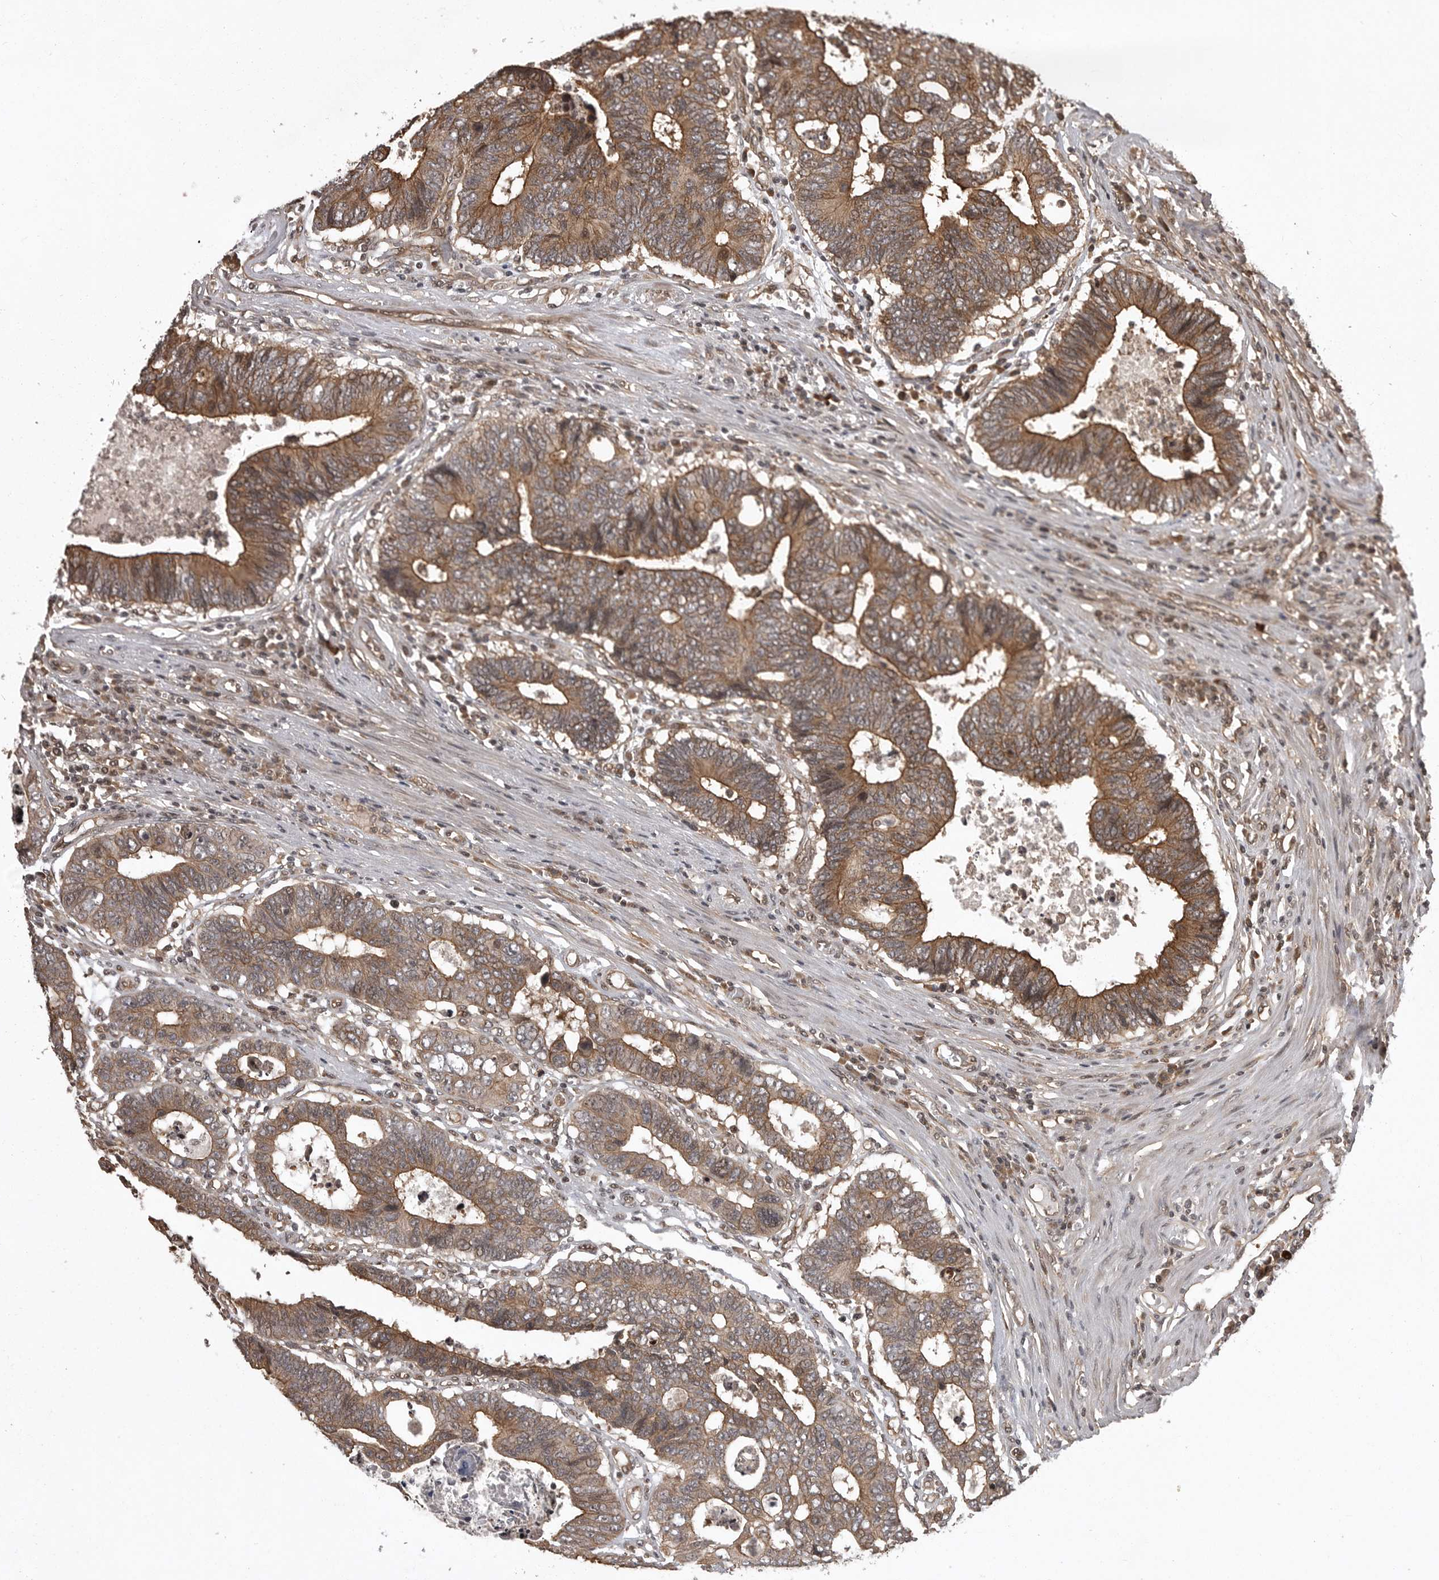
{"staining": {"intensity": "moderate", "quantity": ">75%", "location": "cytoplasmic/membranous"}, "tissue": "colorectal cancer", "cell_type": "Tumor cells", "image_type": "cancer", "snomed": [{"axis": "morphology", "description": "Adenocarcinoma, NOS"}, {"axis": "topography", "description": "Rectum"}], "caption": "Adenocarcinoma (colorectal) stained with DAB (3,3'-diaminobenzidine) IHC shows medium levels of moderate cytoplasmic/membranous staining in approximately >75% of tumor cells.", "gene": "DNAJC8", "patient": {"sex": "male", "age": 84}}